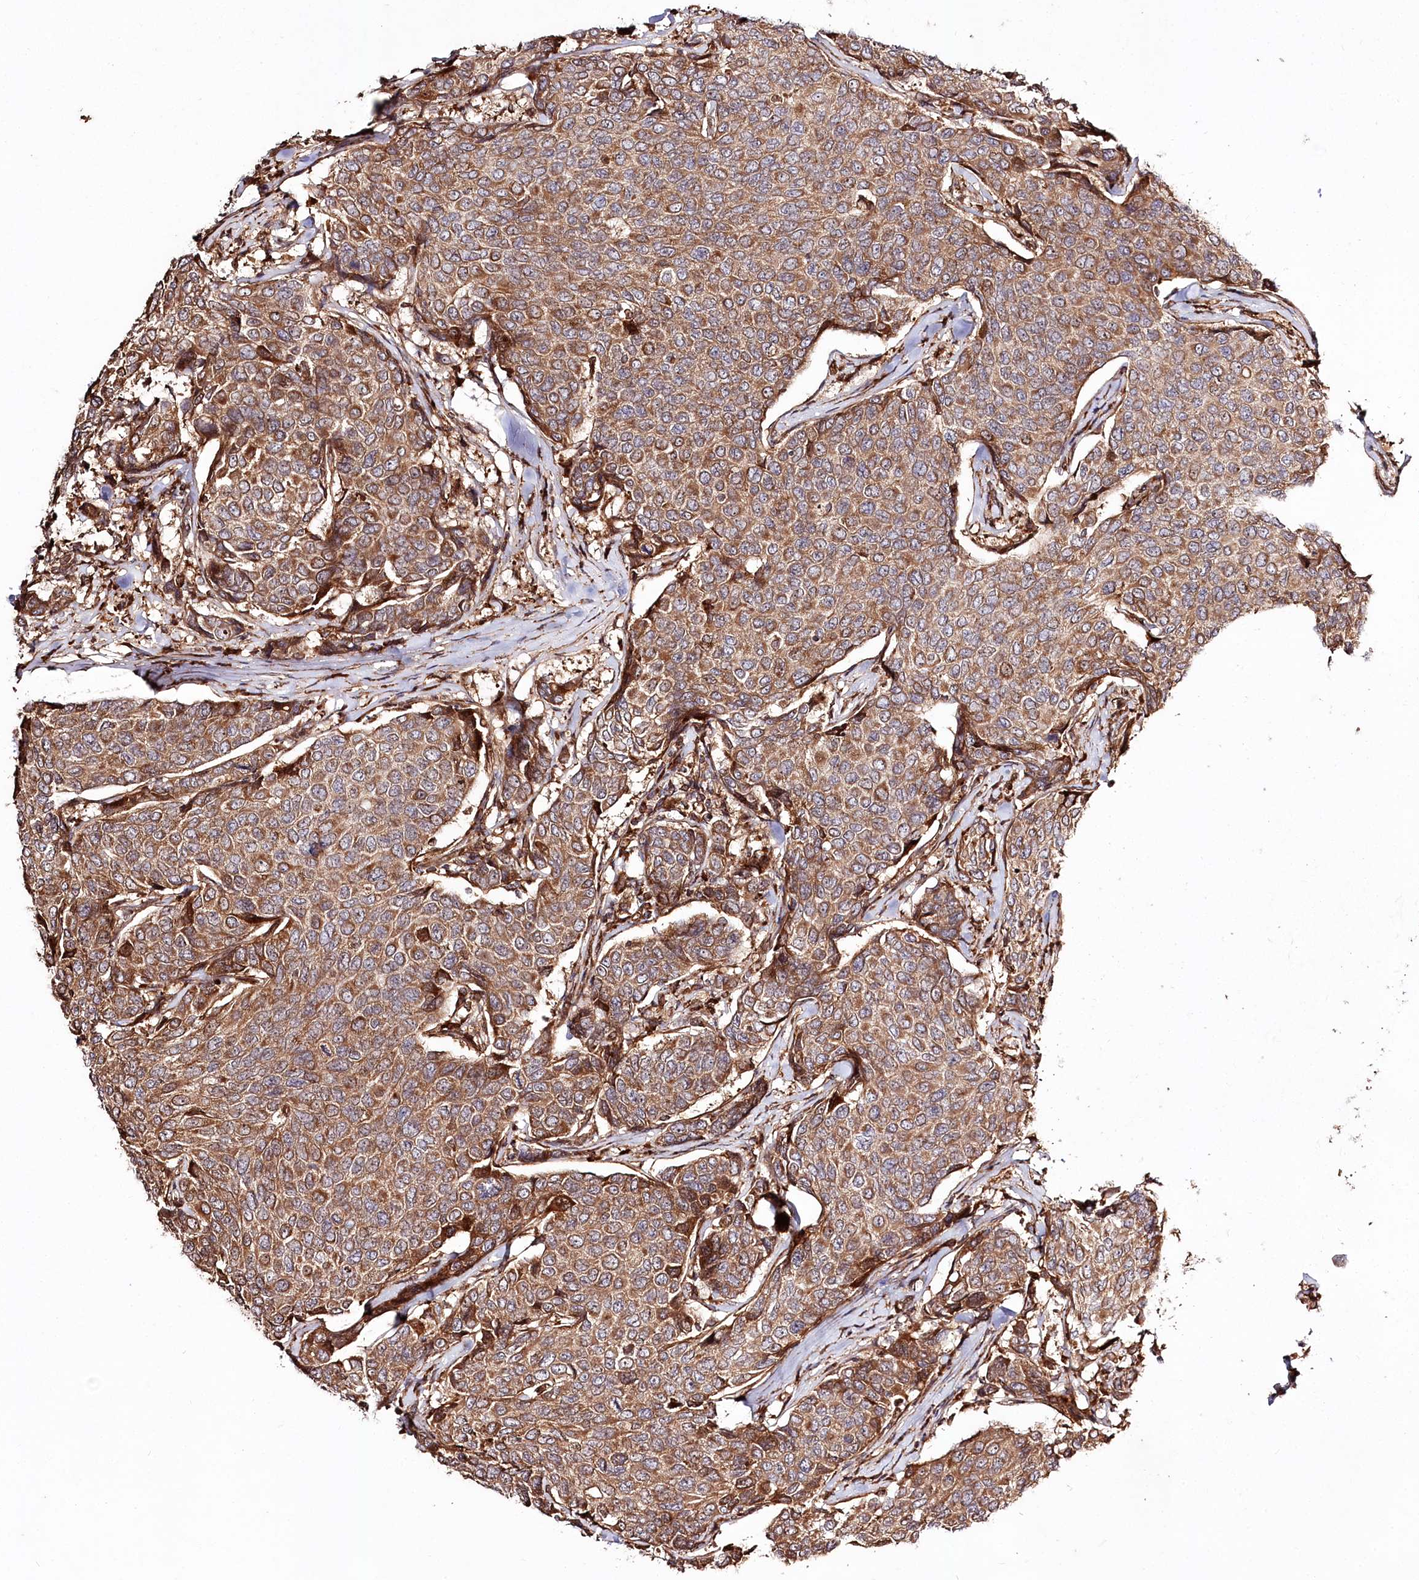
{"staining": {"intensity": "moderate", "quantity": ">75%", "location": "cytoplasmic/membranous"}, "tissue": "breast cancer", "cell_type": "Tumor cells", "image_type": "cancer", "snomed": [{"axis": "morphology", "description": "Duct carcinoma"}, {"axis": "topography", "description": "Breast"}], "caption": "Immunohistochemical staining of infiltrating ductal carcinoma (breast) reveals moderate cytoplasmic/membranous protein positivity in approximately >75% of tumor cells.", "gene": "REXO2", "patient": {"sex": "female", "age": 55}}